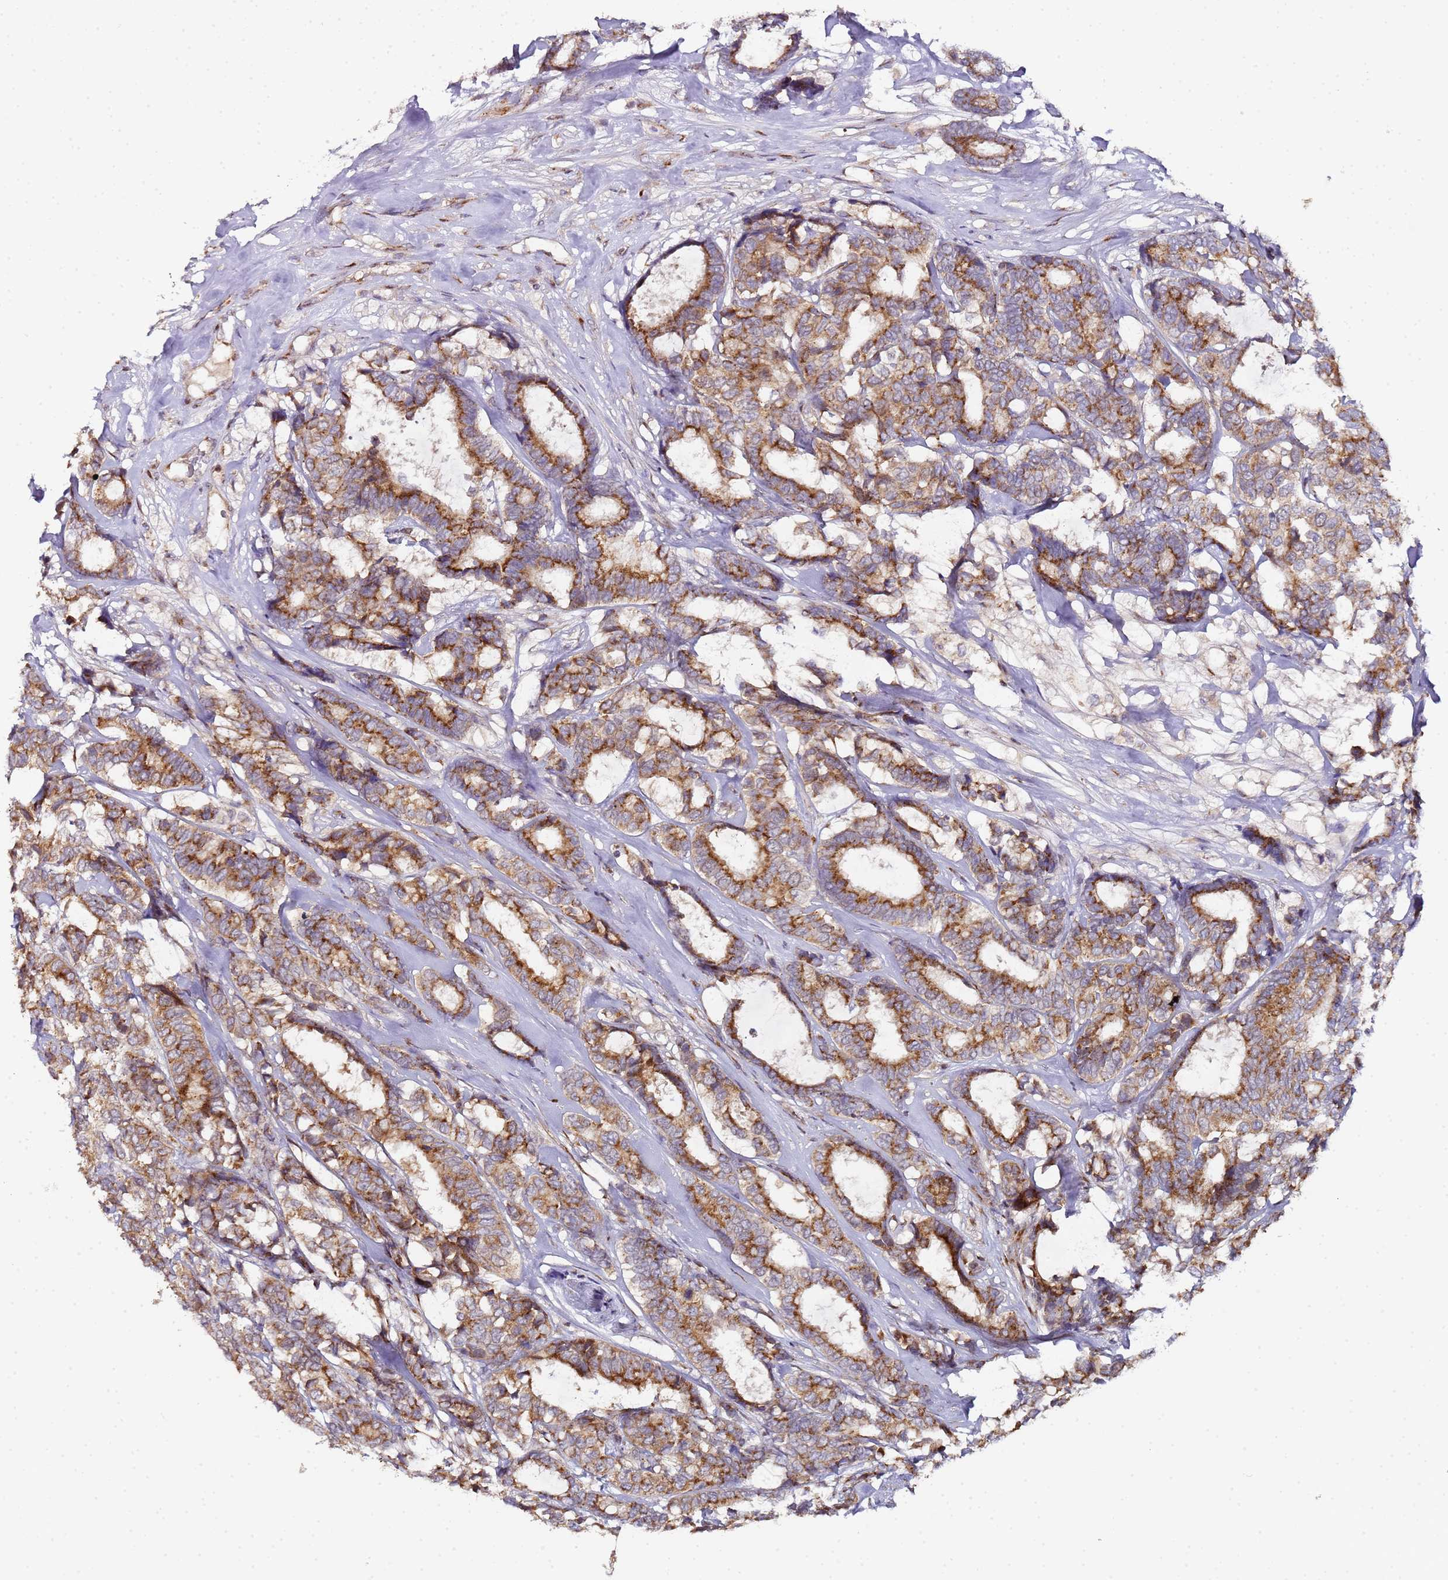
{"staining": {"intensity": "moderate", "quantity": ">75%", "location": "cytoplasmic/membranous"}, "tissue": "breast cancer", "cell_type": "Tumor cells", "image_type": "cancer", "snomed": [{"axis": "morphology", "description": "Duct carcinoma"}, {"axis": "topography", "description": "Breast"}], "caption": "Breast infiltrating ductal carcinoma stained for a protein (brown) displays moderate cytoplasmic/membranous positive expression in approximately >75% of tumor cells.", "gene": "MRPL49", "patient": {"sex": "female", "age": 87}}